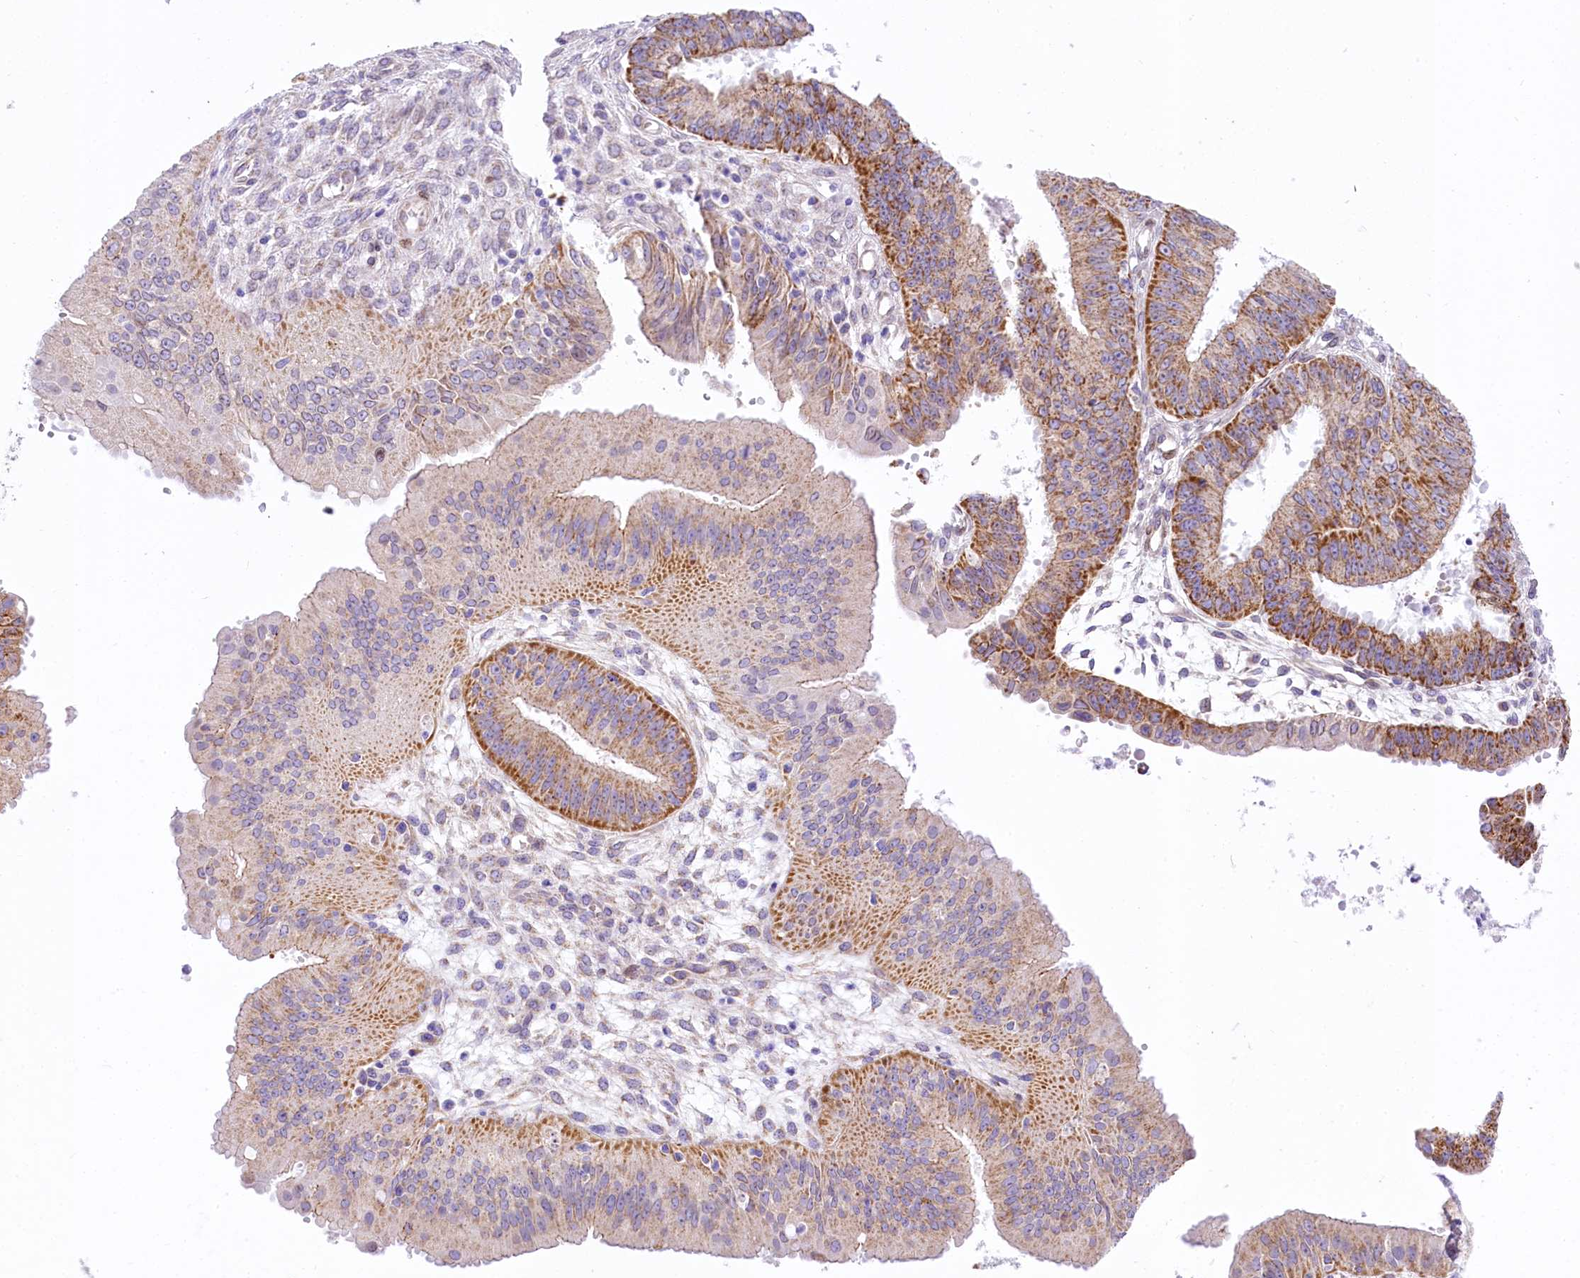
{"staining": {"intensity": "moderate", "quantity": ">75%", "location": "cytoplasmic/membranous"}, "tissue": "ovarian cancer", "cell_type": "Tumor cells", "image_type": "cancer", "snomed": [{"axis": "morphology", "description": "Carcinoma, endometroid"}, {"axis": "topography", "description": "Appendix"}, {"axis": "topography", "description": "Ovary"}], "caption": "Immunohistochemistry image of human ovarian cancer stained for a protein (brown), which shows medium levels of moderate cytoplasmic/membranous staining in approximately >75% of tumor cells.", "gene": "PPIP5K2", "patient": {"sex": "female", "age": 42}}